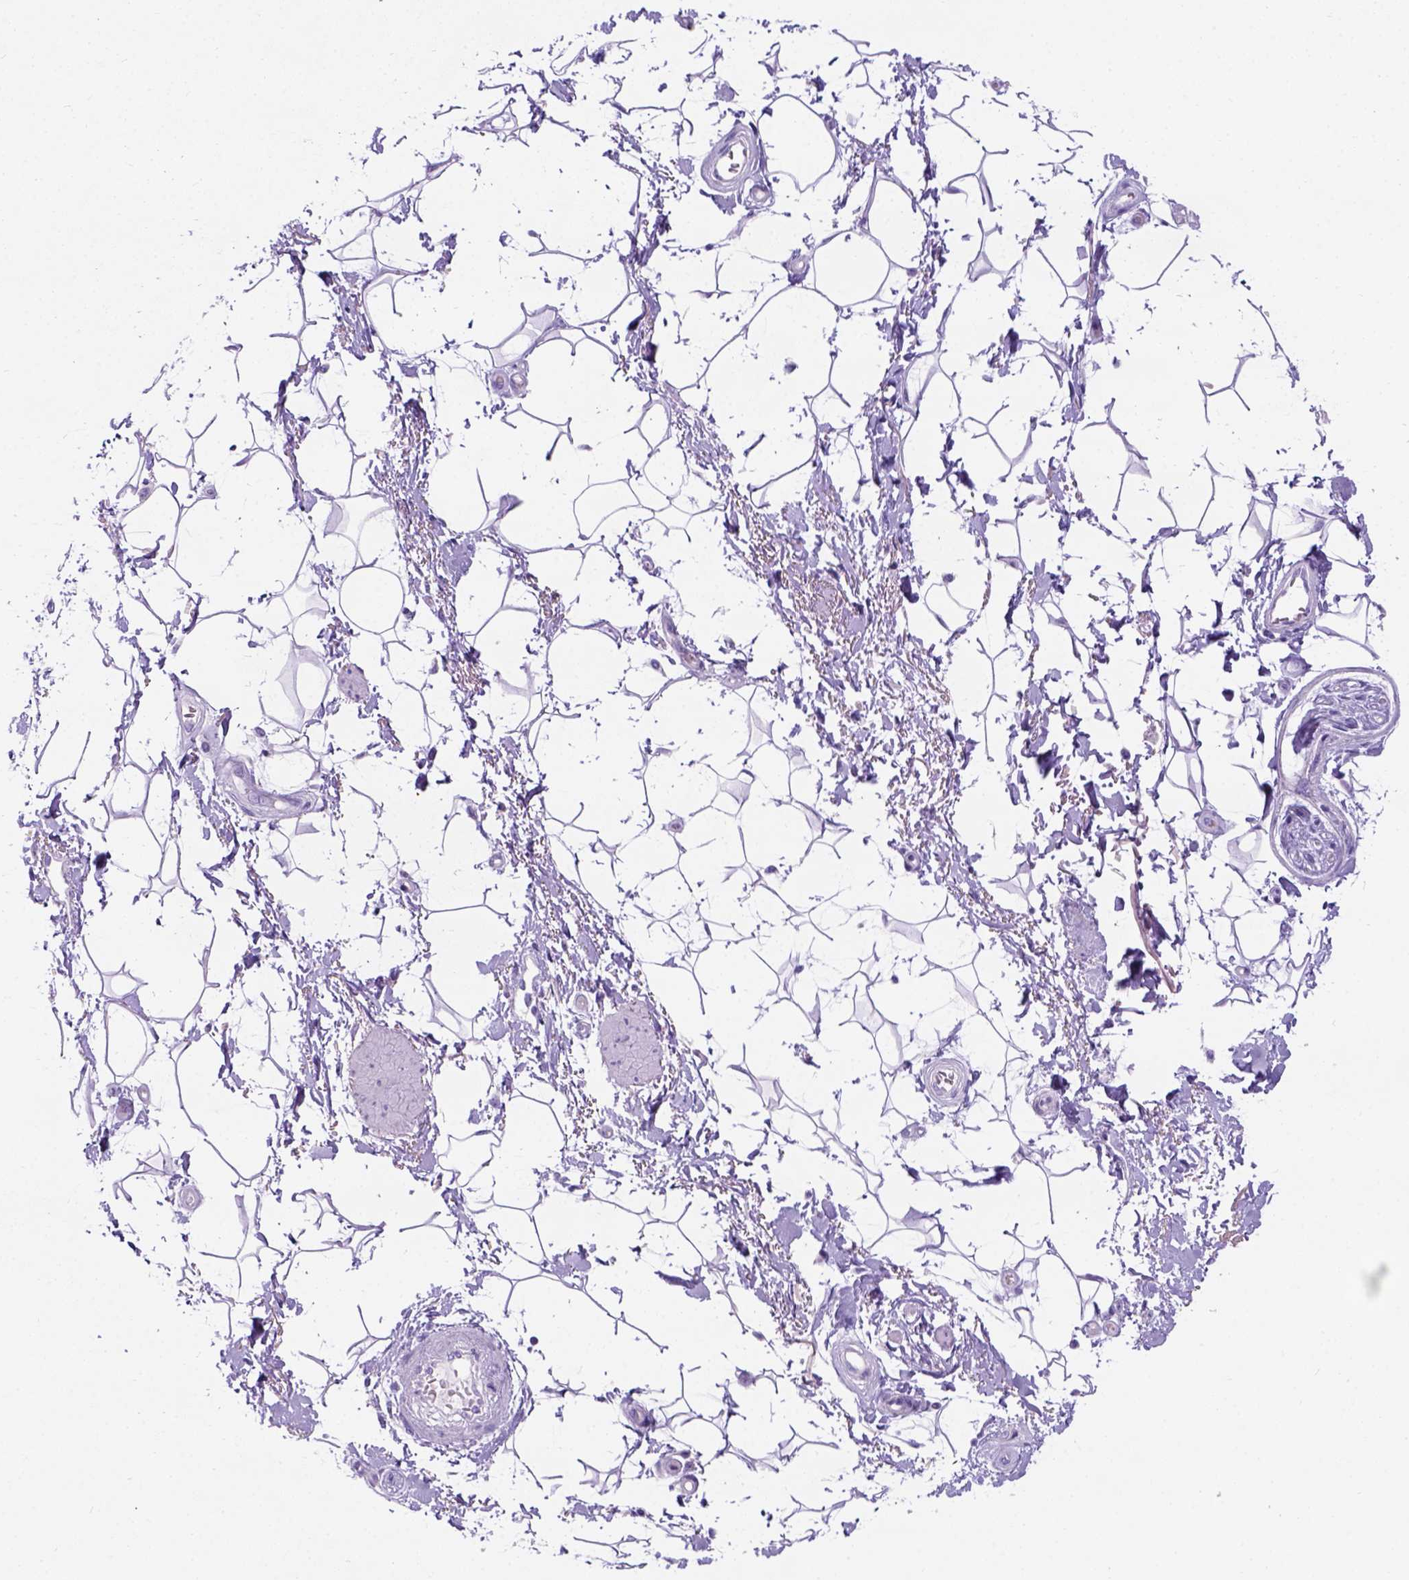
{"staining": {"intensity": "negative", "quantity": "none", "location": "none"}, "tissue": "adipose tissue", "cell_type": "Adipocytes", "image_type": "normal", "snomed": [{"axis": "morphology", "description": "Normal tissue, NOS"}, {"axis": "topography", "description": "Anal"}, {"axis": "topography", "description": "Peripheral nerve tissue"}], "caption": "Photomicrograph shows no significant protein staining in adipocytes of benign adipose tissue. (DAB (3,3'-diaminobenzidine) immunohistochemistry (IHC) with hematoxylin counter stain).", "gene": "C7orf57", "patient": {"sex": "male", "age": 51}}